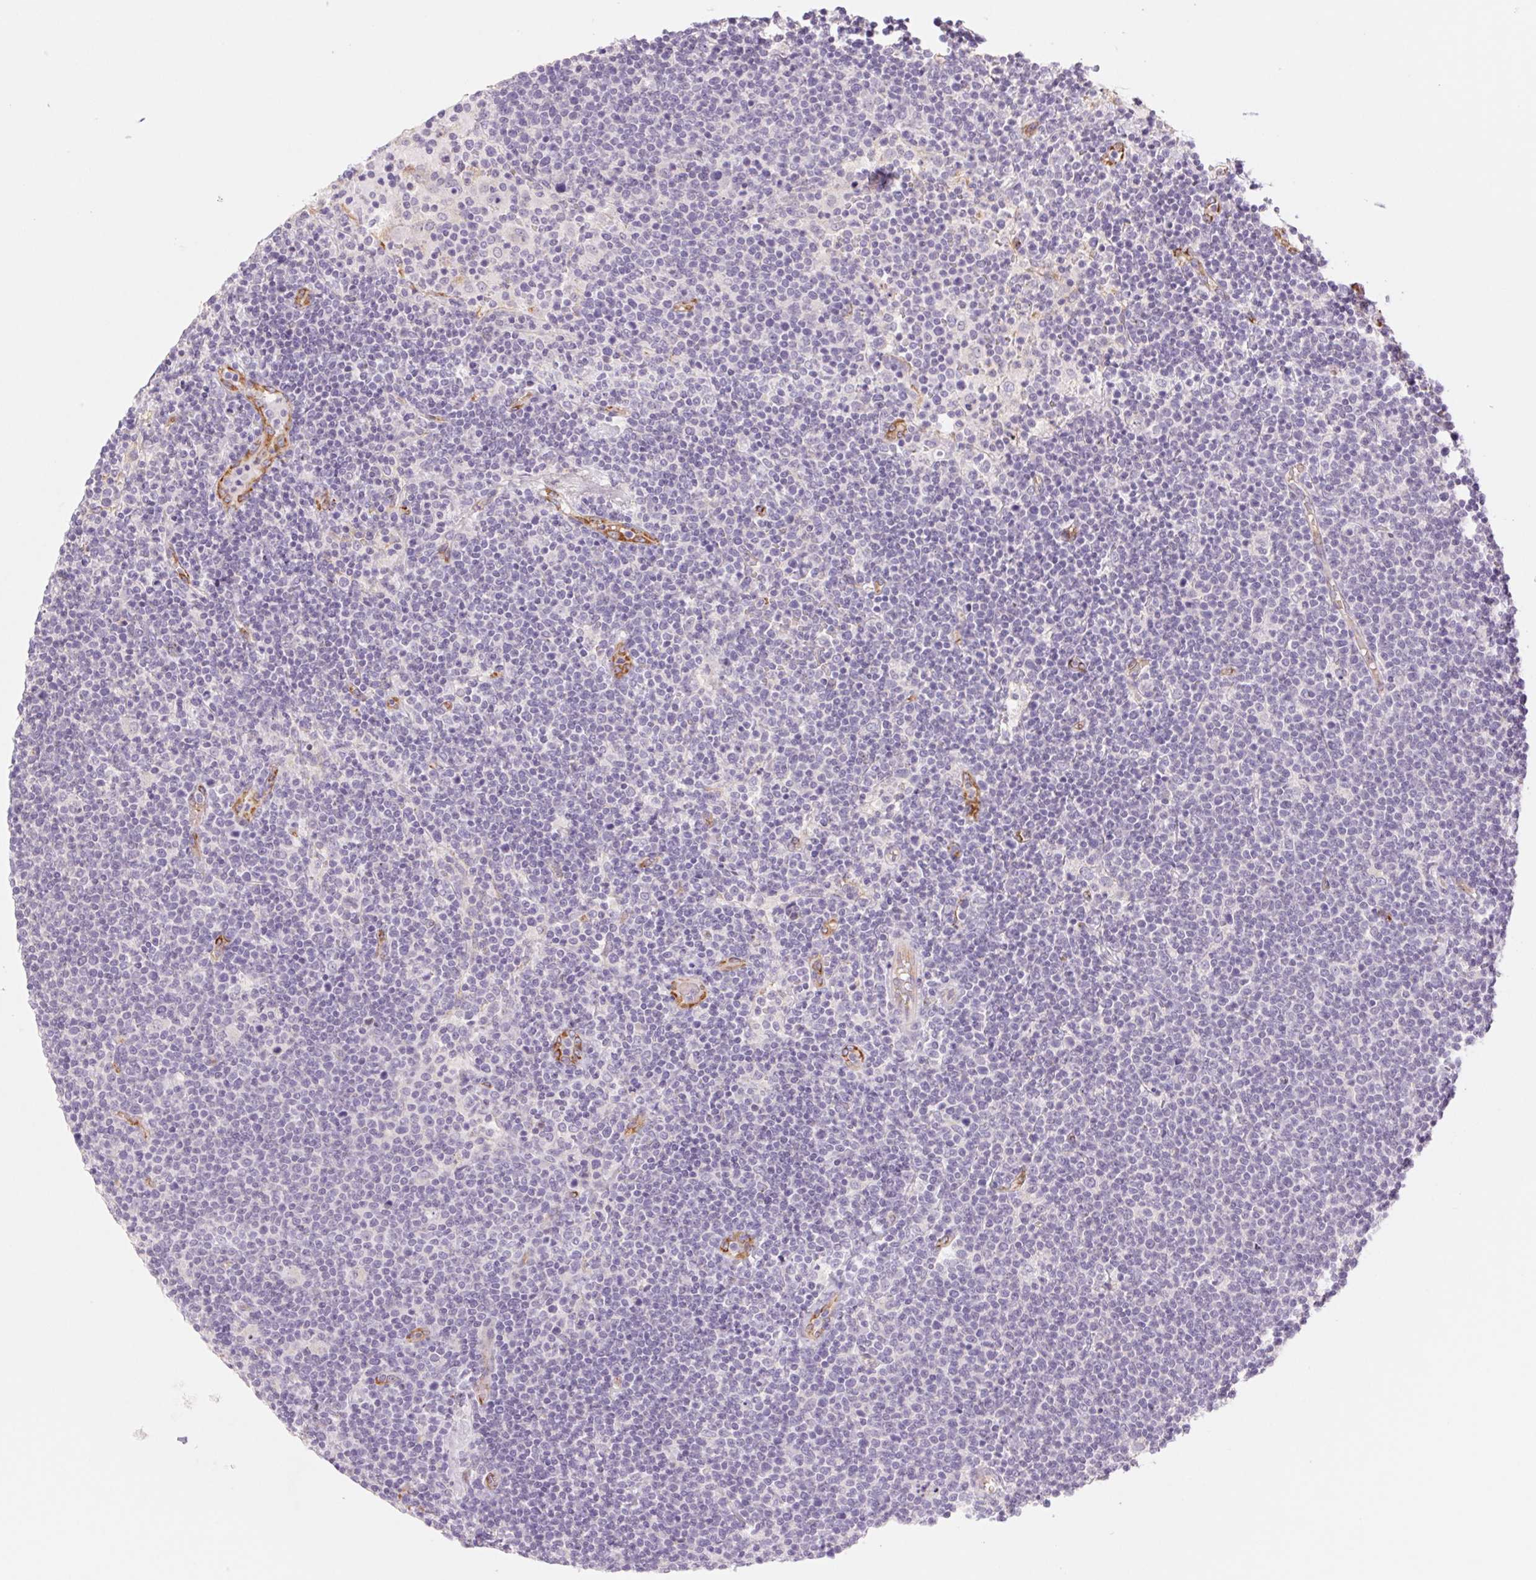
{"staining": {"intensity": "negative", "quantity": "none", "location": "none"}, "tissue": "lymphoma", "cell_type": "Tumor cells", "image_type": "cancer", "snomed": [{"axis": "morphology", "description": "Malignant lymphoma, non-Hodgkin's type, High grade"}, {"axis": "topography", "description": "Lymph node"}], "caption": "Immunohistochemistry (IHC) image of human high-grade malignant lymphoma, non-Hodgkin's type stained for a protein (brown), which reveals no positivity in tumor cells.", "gene": "IGFL3", "patient": {"sex": "male", "age": 61}}